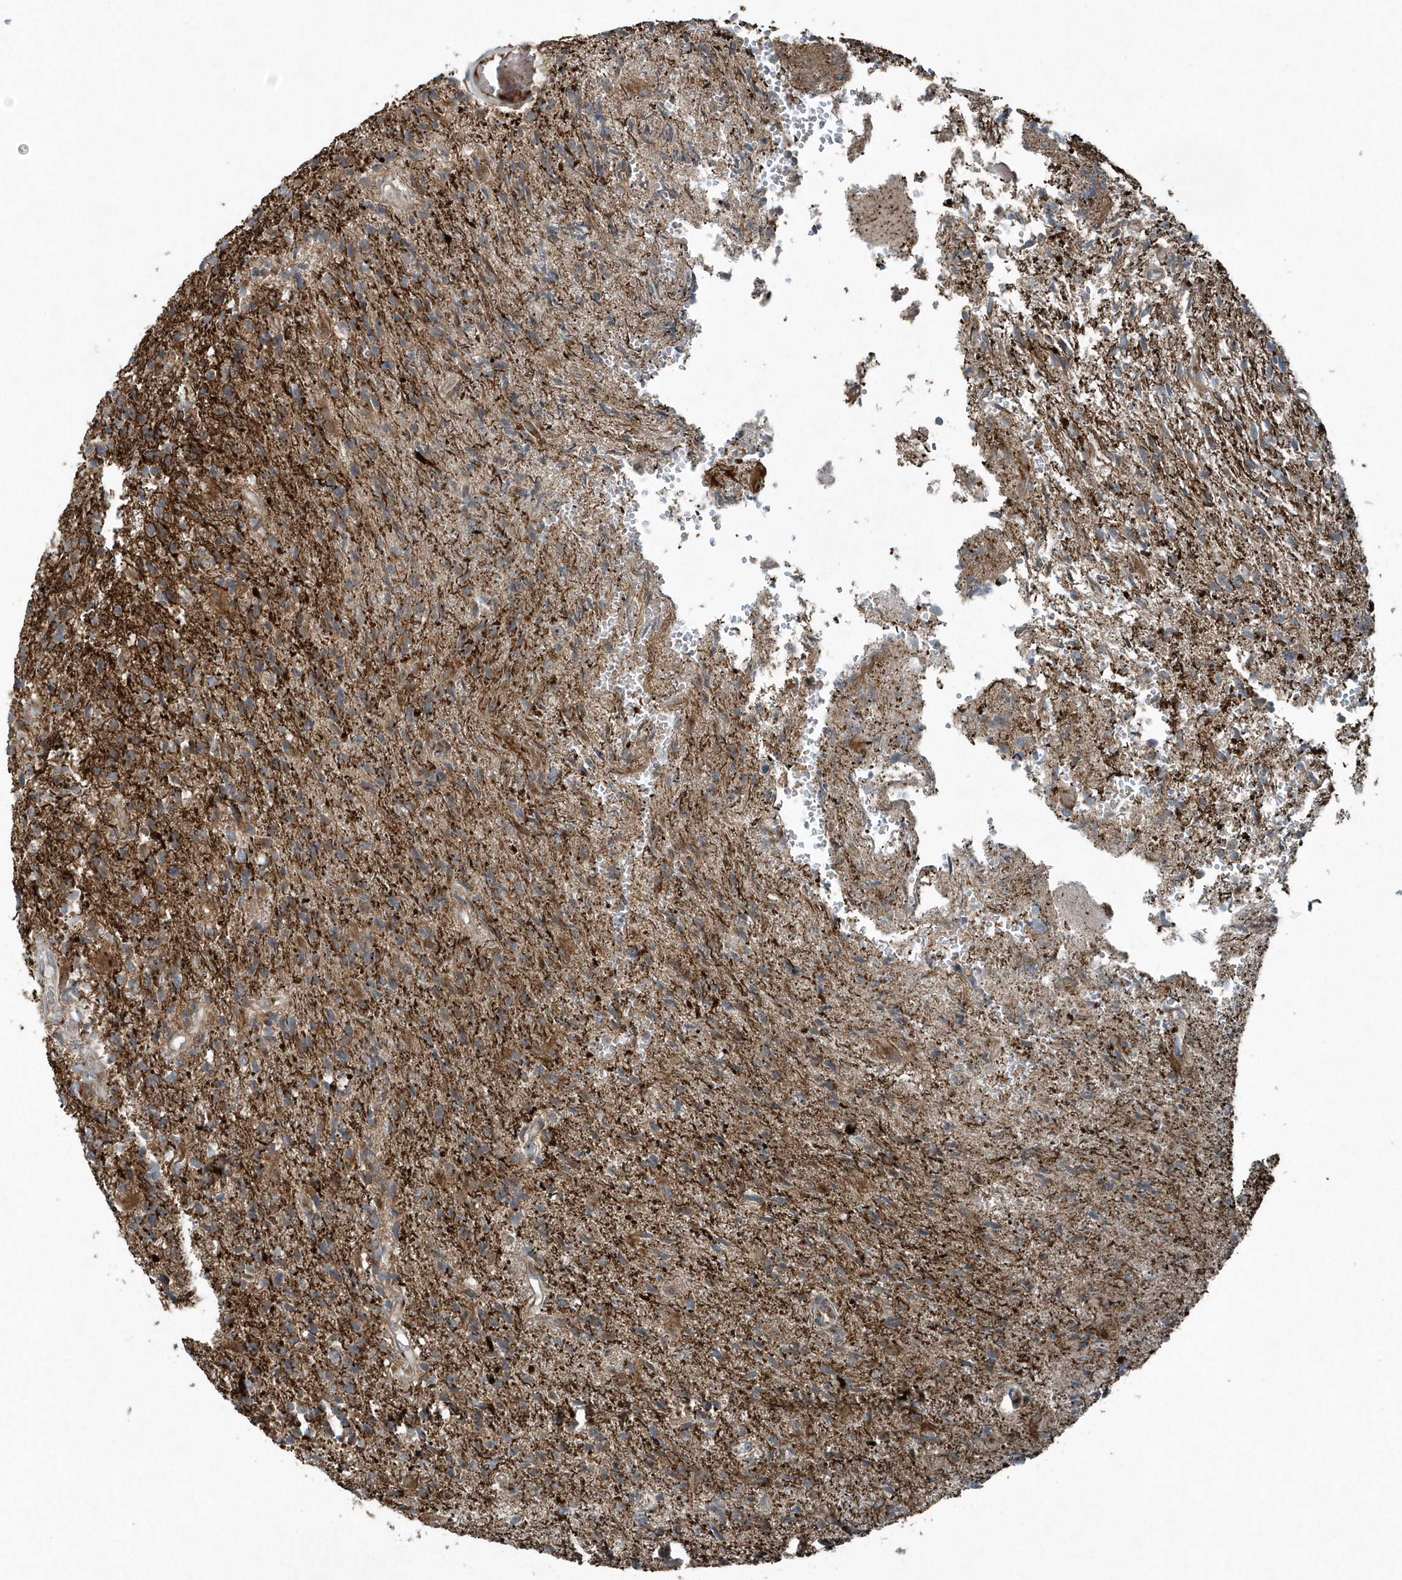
{"staining": {"intensity": "moderate", "quantity": "<25%", "location": "cytoplasmic/membranous"}, "tissue": "glioma", "cell_type": "Tumor cells", "image_type": "cancer", "snomed": [{"axis": "morphology", "description": "Glioma, malignant, High grade"}, {"axis": "topography", "description": "Brain"}], "caption": "Malignant high-grade glioma stained with a brown dye demonstrates moderate cytoplasmic/membranous positive staining in about <25% of tumor cells.", "gene": "GCC2", "patient": {"sex": "male", "age": 72}}